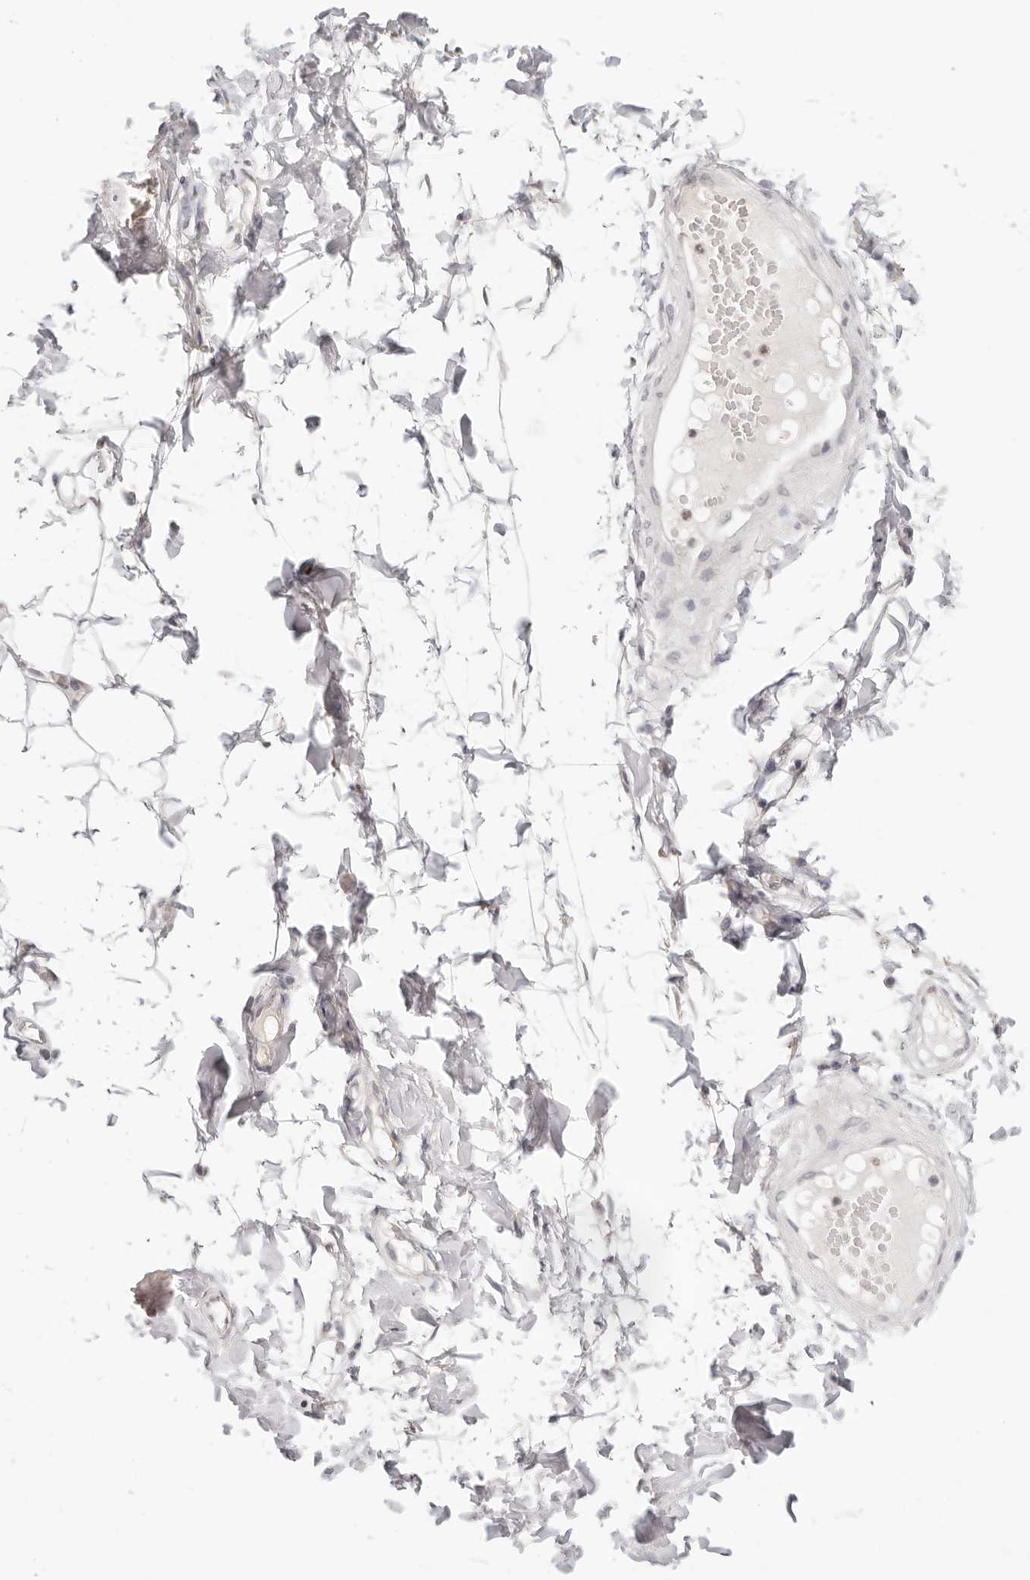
{"staining": {"intensity": "negative", "quantity": "none", "location": "none"}, "tissue": "adipose tissue", "cell_type": "Adipocytes", "image_type": "normal", "snomed": [{"axis": "morphology", "description": "Normal tissue, NOS"}, {"axis": "topography", "description": "Adipose tissue"}, {"axis": "topography", "description": "Vascular tissue"}, {"axis": "topography", "description": "Peripheral nerve tissue"}], "caption": "IHC image of unremarkable adipose tissue: adipose tissue stained with DAB exhibits no significant protein expression in adipocytes.", "gene": "GGPS1", "patient": {"sex": "male", "age": 25}}